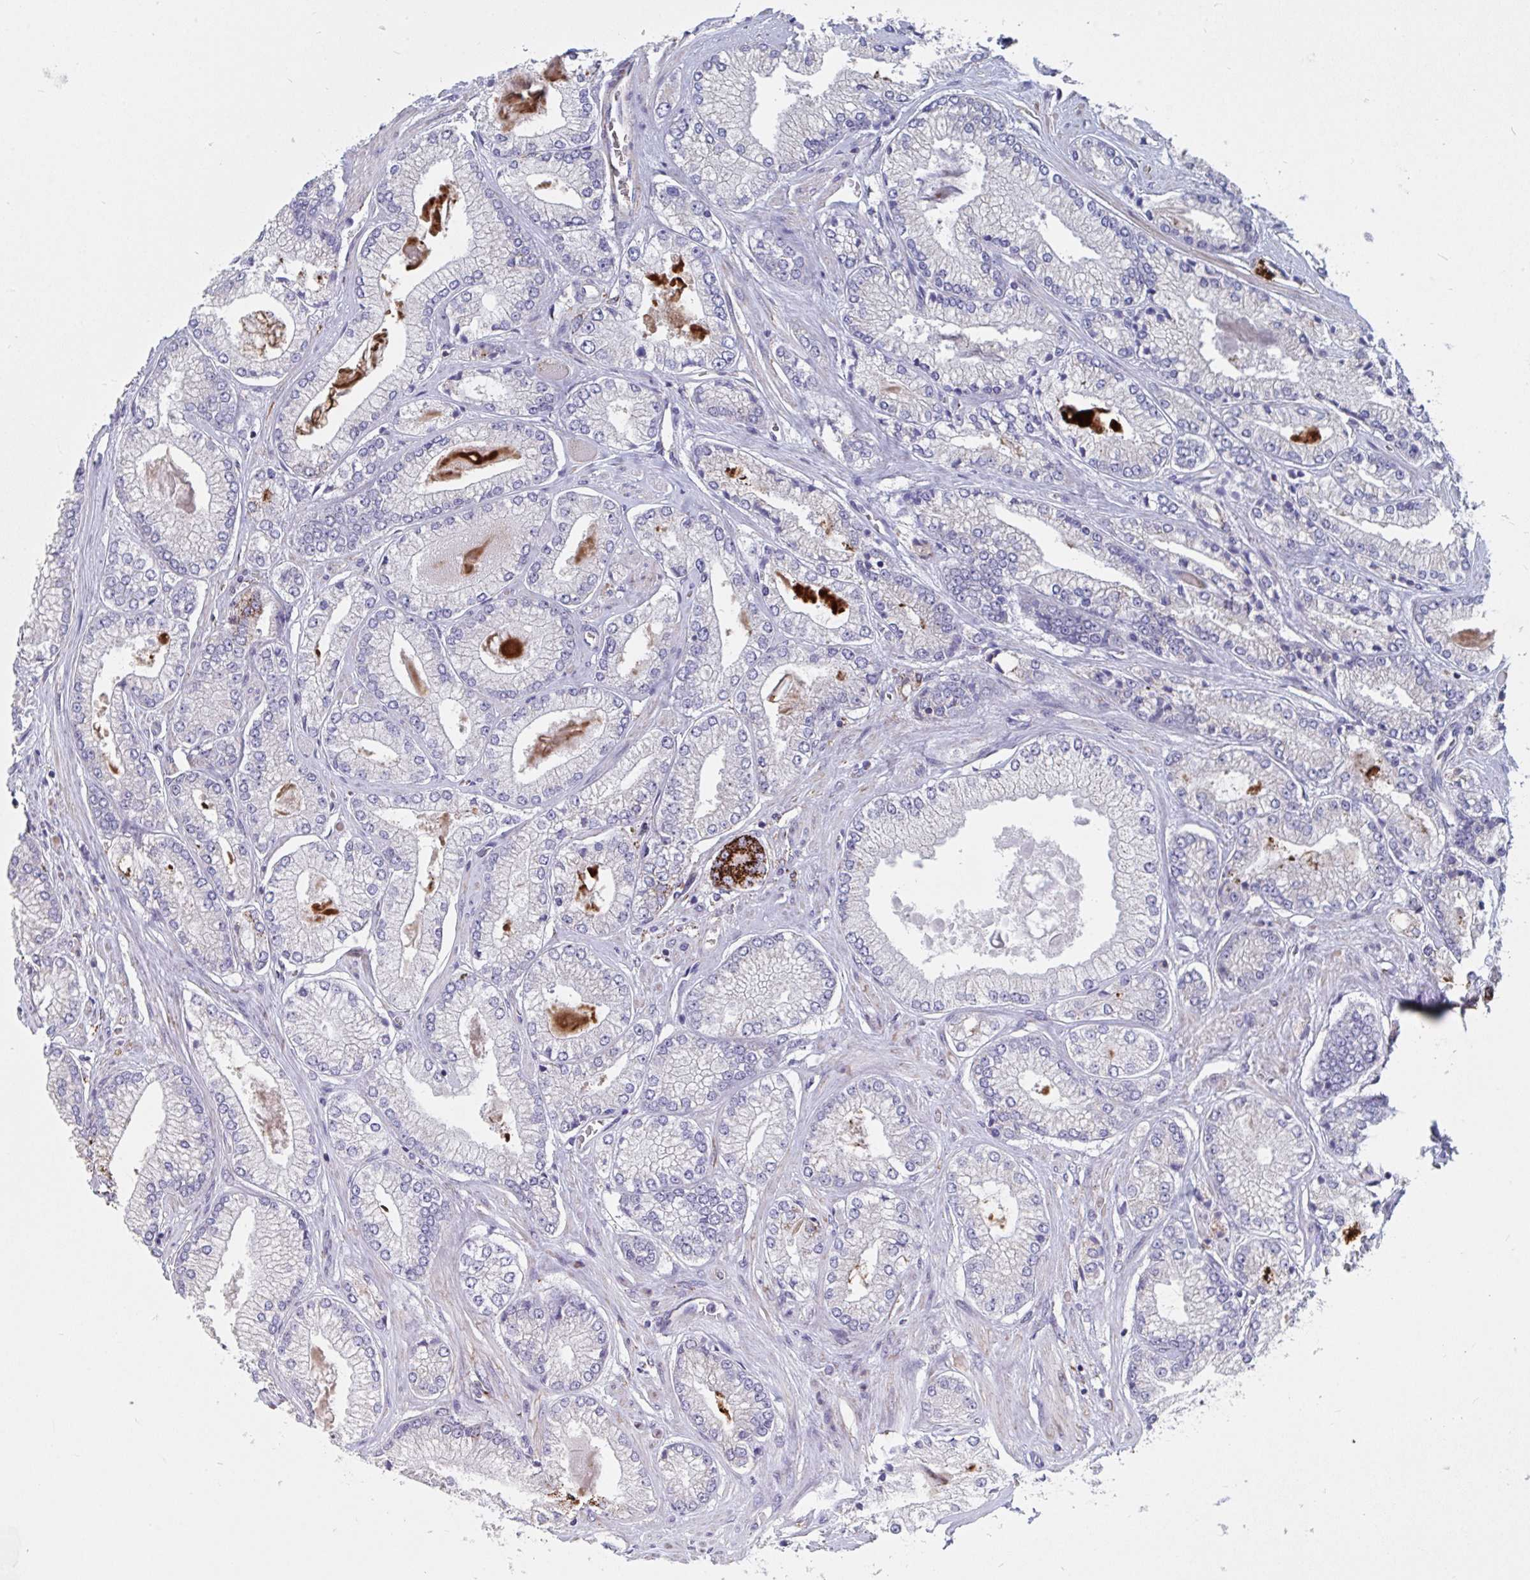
{"staining": {"intensity": "strong", "quantity": "<25%", "location": "cytoplasmic/membranous"}, "tissue": "prostate cancer", "cell_type": "Tumor cells", "image_type": "cancer", "snomed": [{"axis": "morphology", "description": "Adenocarcinoma, Low grade"}, {"axis": "topography", "description": "Prostate"}], "caption": "Prostate cancer tissue exhibits strong cytoplasmic/membranous expression in about <25% of tumor cells", "gene": "FAM156B", "patient": {"sex": "male", "age": 67}}